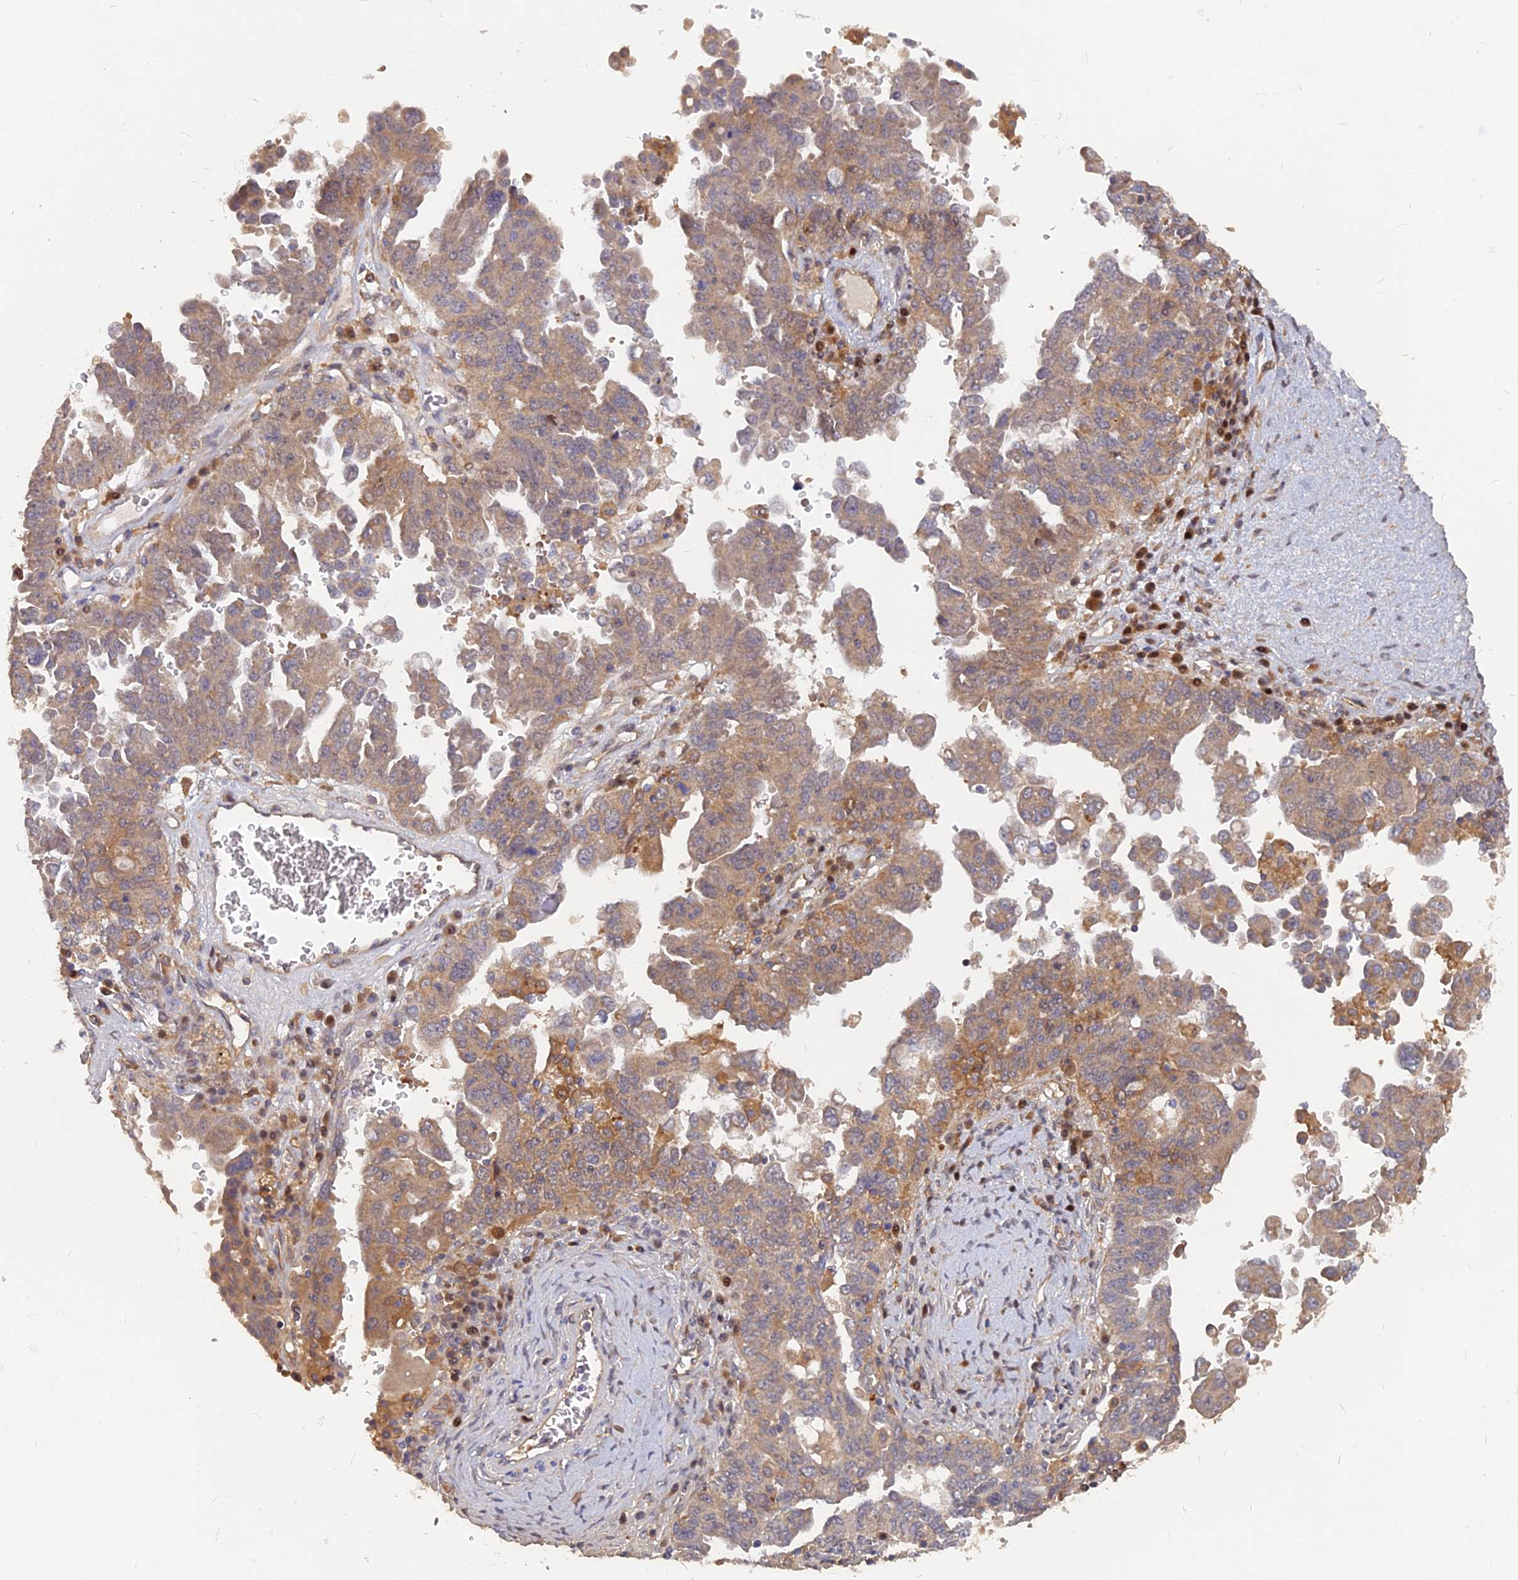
{"staining": {"intensity": "moderate", "quantity": ">75%", "location": "cytoplasmic/membranous"}, "tissue": "ovarian cancer", "cell_type": "Tumor cells", "image_type": "cancer", "snomed": [{"axis": "morphology", "description": "Carcinoma, endometroid"}, {"axis": "topography", "description": "Ovary"}], "caption": "Tumor cells display moderate cytoplasmic/membranous expression in approximately >75% of cells in ovarian cancer (endometroid carcinoma). The protein of interest is shown in brown color, while the nuclei are stained blue.", "gene": "ARL2BP", "patient": {"sex": "female", "age": 62}}